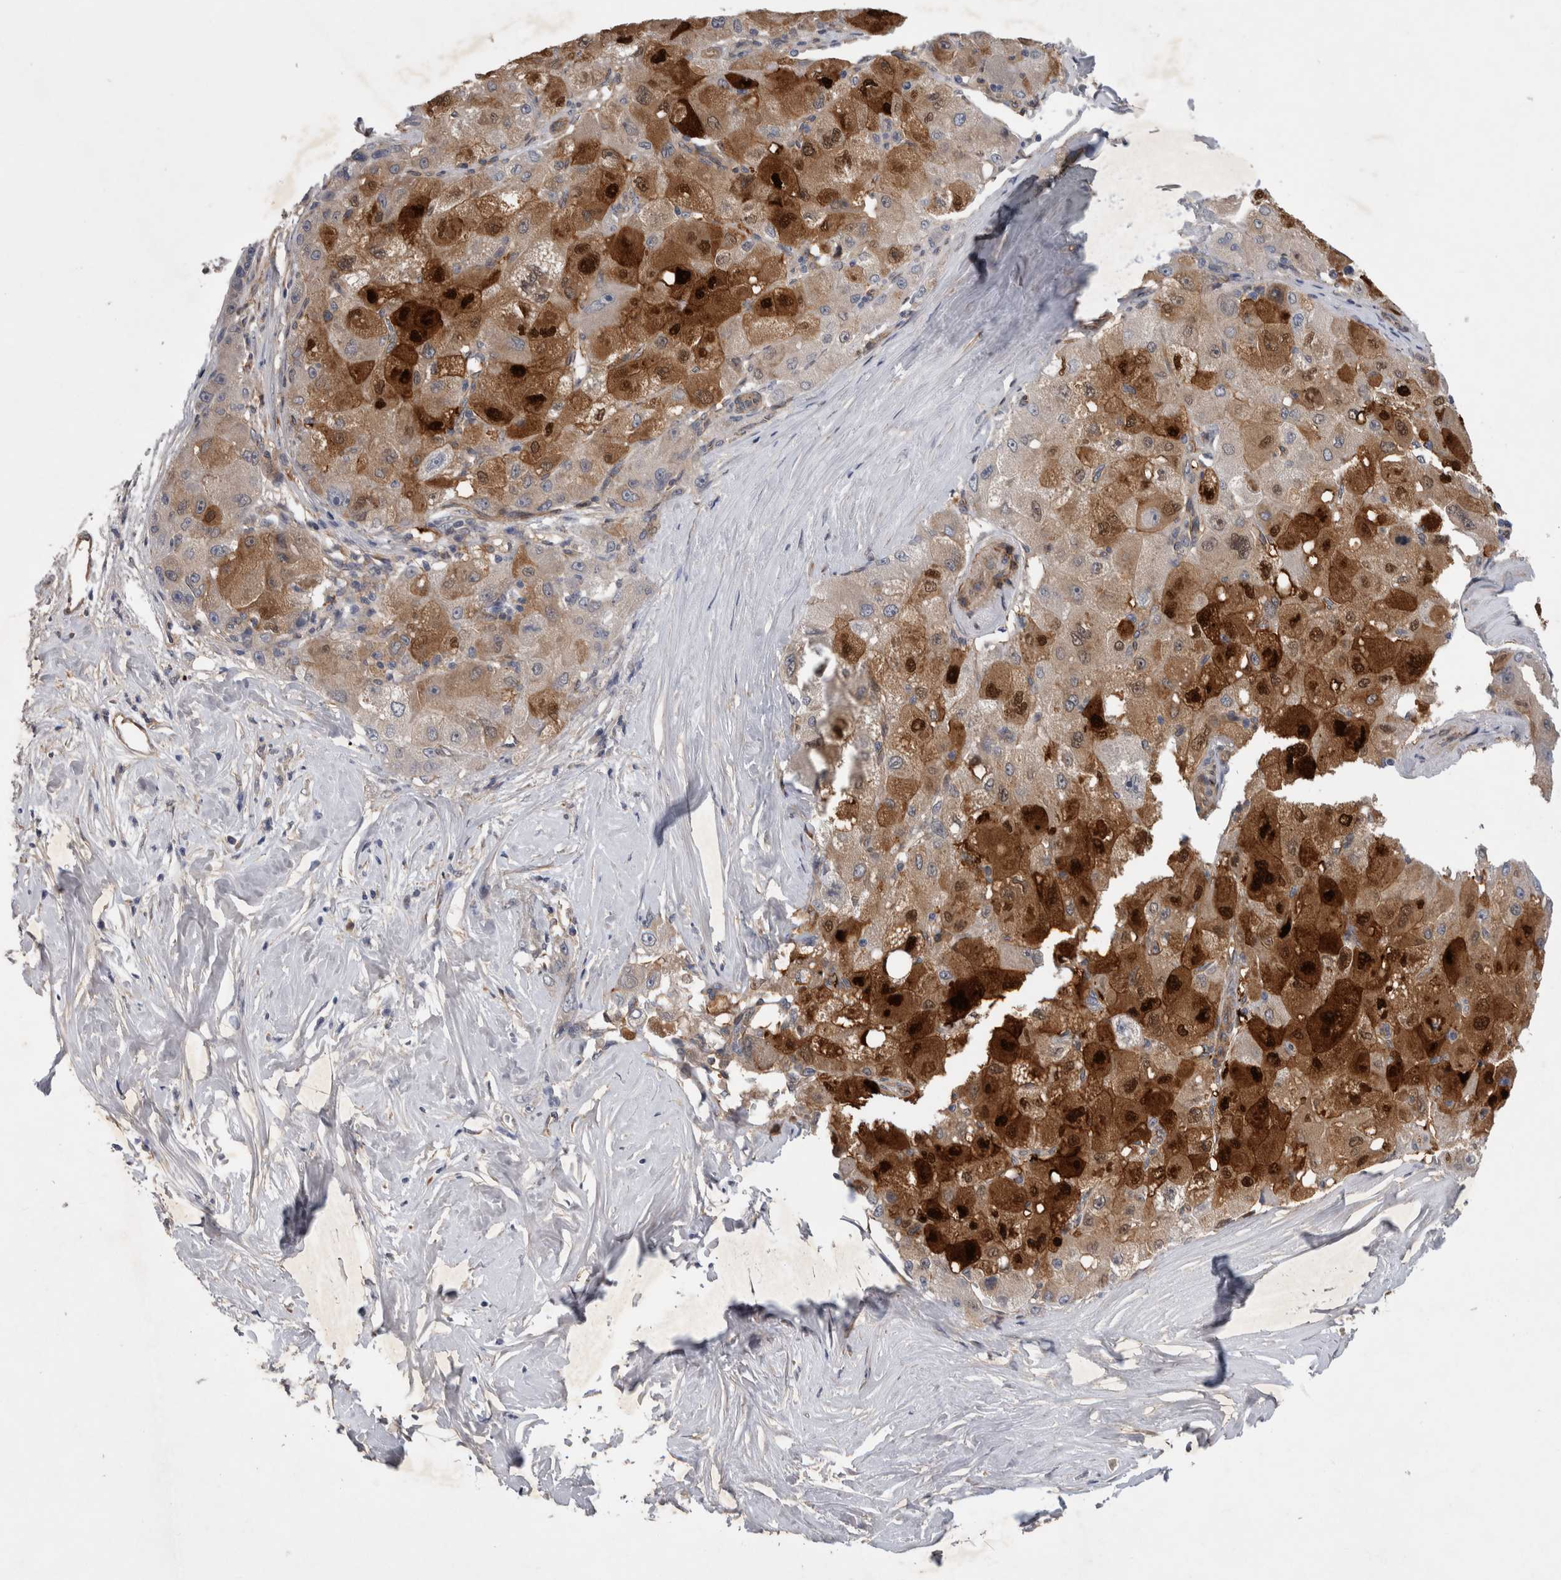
{"staining": {"intensity": "strong", "quantity": "25%-75%", "location": "cytoplasmic/membranous,nuclear"}, "tissue": "liver cancer", "cell_type": "Tumor cells", "image_type": "cancer", "snomed": [{"axis": "morphology", "description": "Carcinoma, Hepatocellular, NOS"}, {"axis": "topography", "description": "Liver"}], "caption": "Liver cancer stained for a protein demonstrates strong cytoplasmic/membranous and nuclear positivity in tumor cells.", "gene": "ANKFY1", "patient": {"sex": "male", "age": 80}}